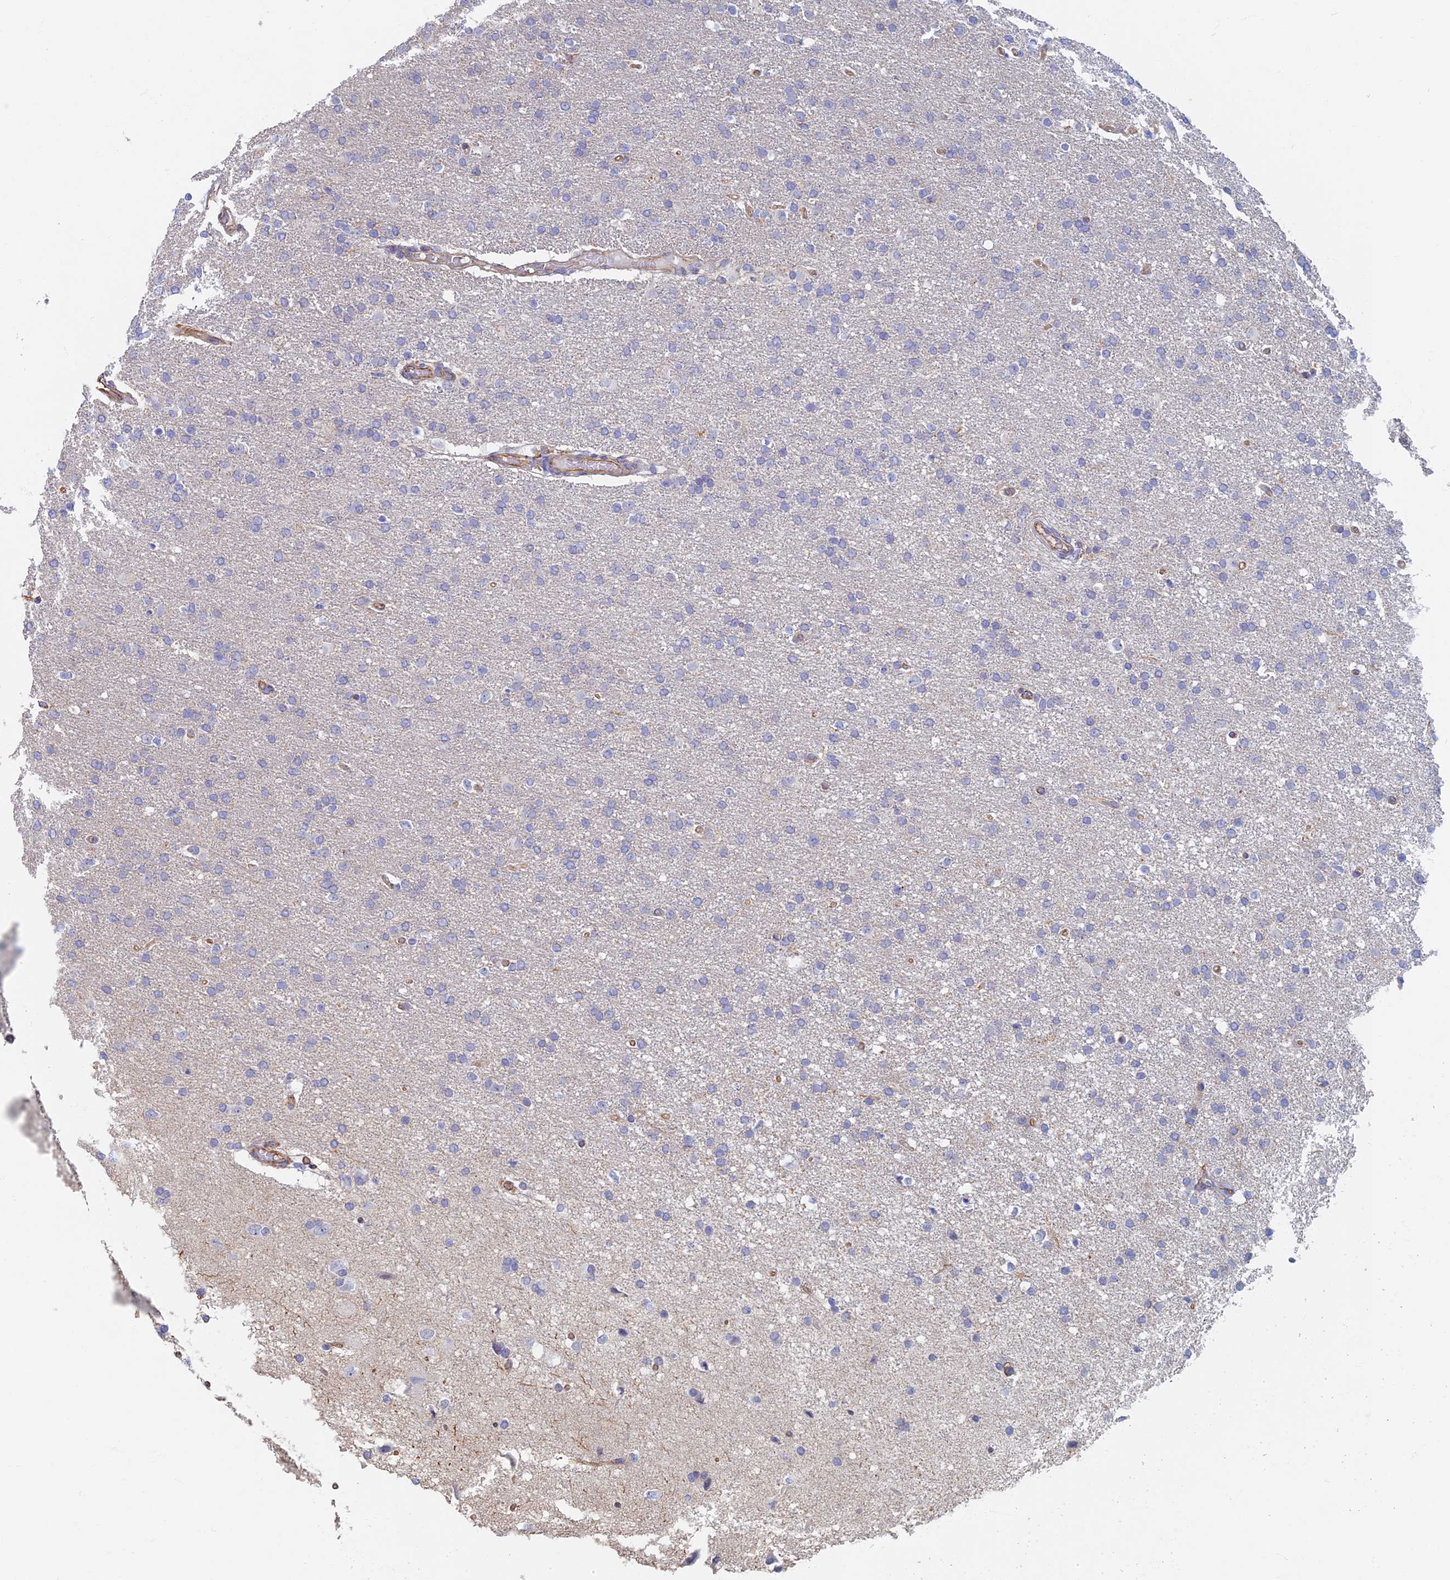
{"staining": {"intensity": "negative", "quantity": "none", "location": "none"}, "tissue": "glioma", "cell_type": "Tumor cells", "image_type": "cancer", "snomed": [{"axis": "morphology", "description": "Glioma, malignant, High grade"}, {"axis": "topography", "description": "Brain"}], "caption": "A high-resolution histopathology image shows immunohistochemistry (IHC) staining of glioma, which shows no significant staining in tumor cells.", "gene": "RMC1", "patient": {"sex": "male", "age": 72}}